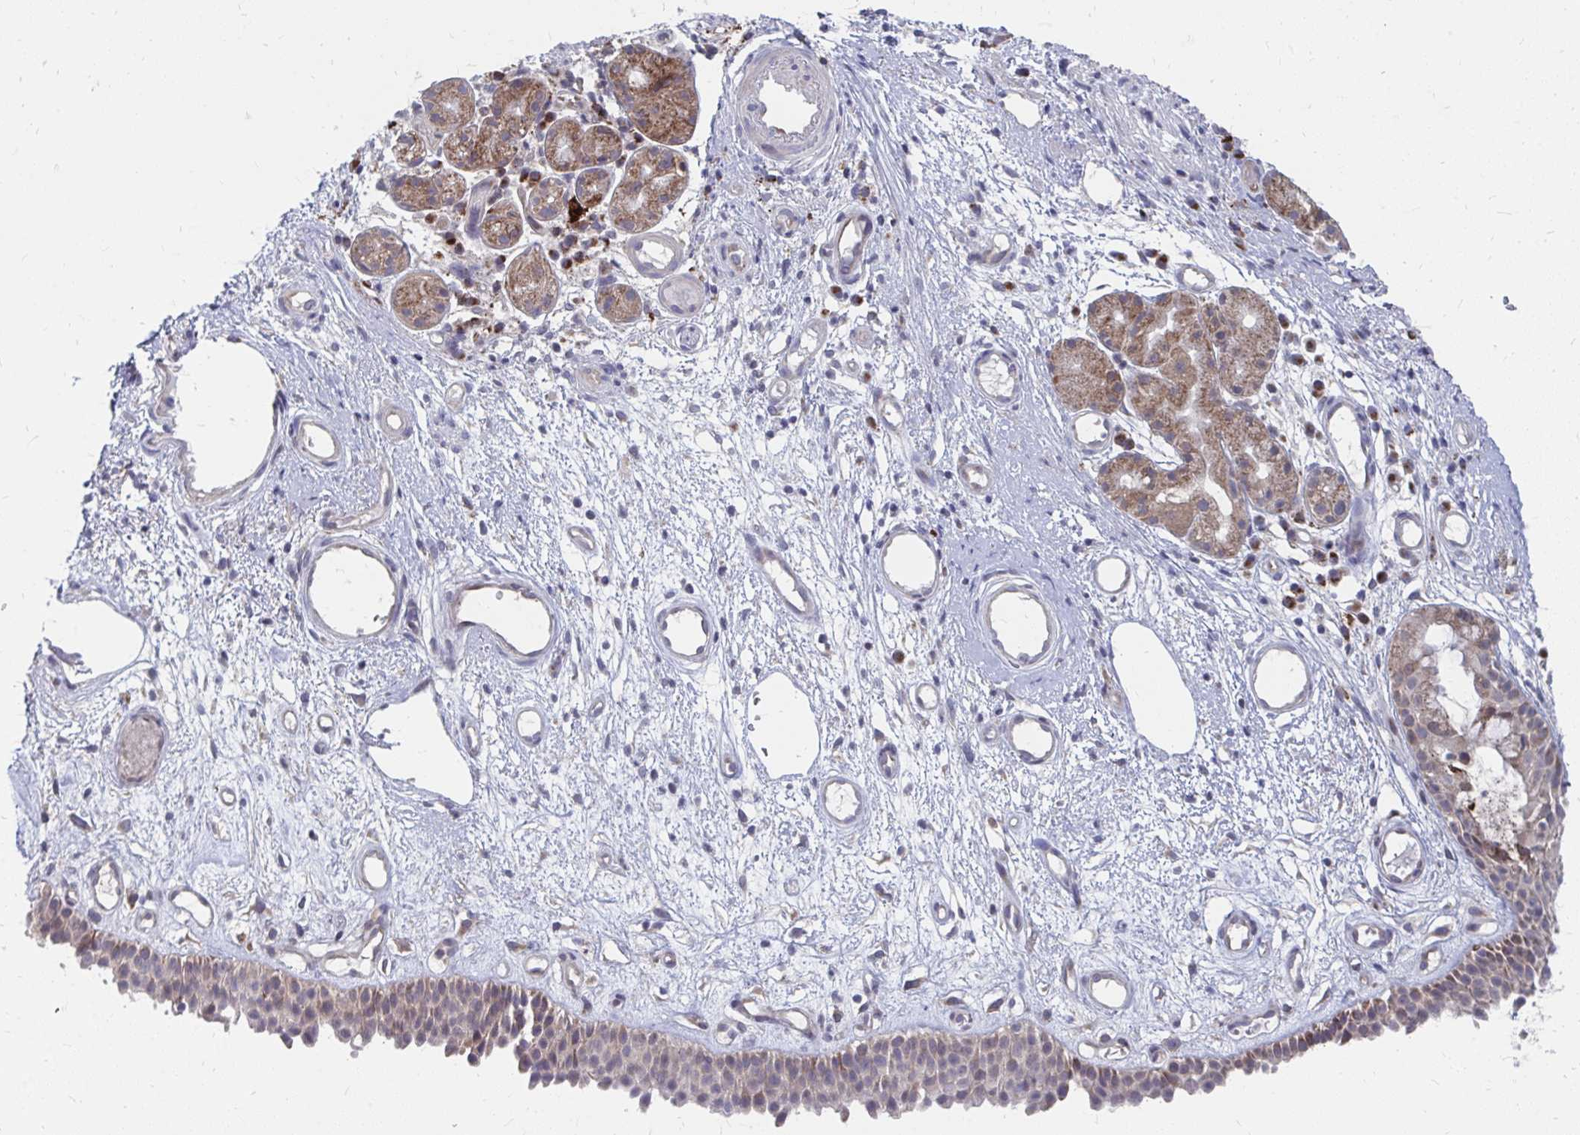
{"staining": {"intensity": "moderate", "quantity": "25%-75%", "location": "cytoplasmic/membranous"}, "tissue": "nasopharynx", "cell_type": "Respiratory epithelial cells", "image_type": "normal", "snomed": [{"axis": "morphology", "description": "Normal tissue, NOS"}, {"axis": "morphology", "description": "Inflammation, NOS"}, {"axis": "topography", "description": "Nasopharynx"}], "caption": "Benign nasopharynx was stained to show a protein in brown. There is medium levels of moderate cytoplasmic/membranous staining in about 25%-75% of respiratory epithelial cells. Nuclei are stained in blue.", "gene": "PABIR3", "patient": {"sex": "male", "age": 54}}